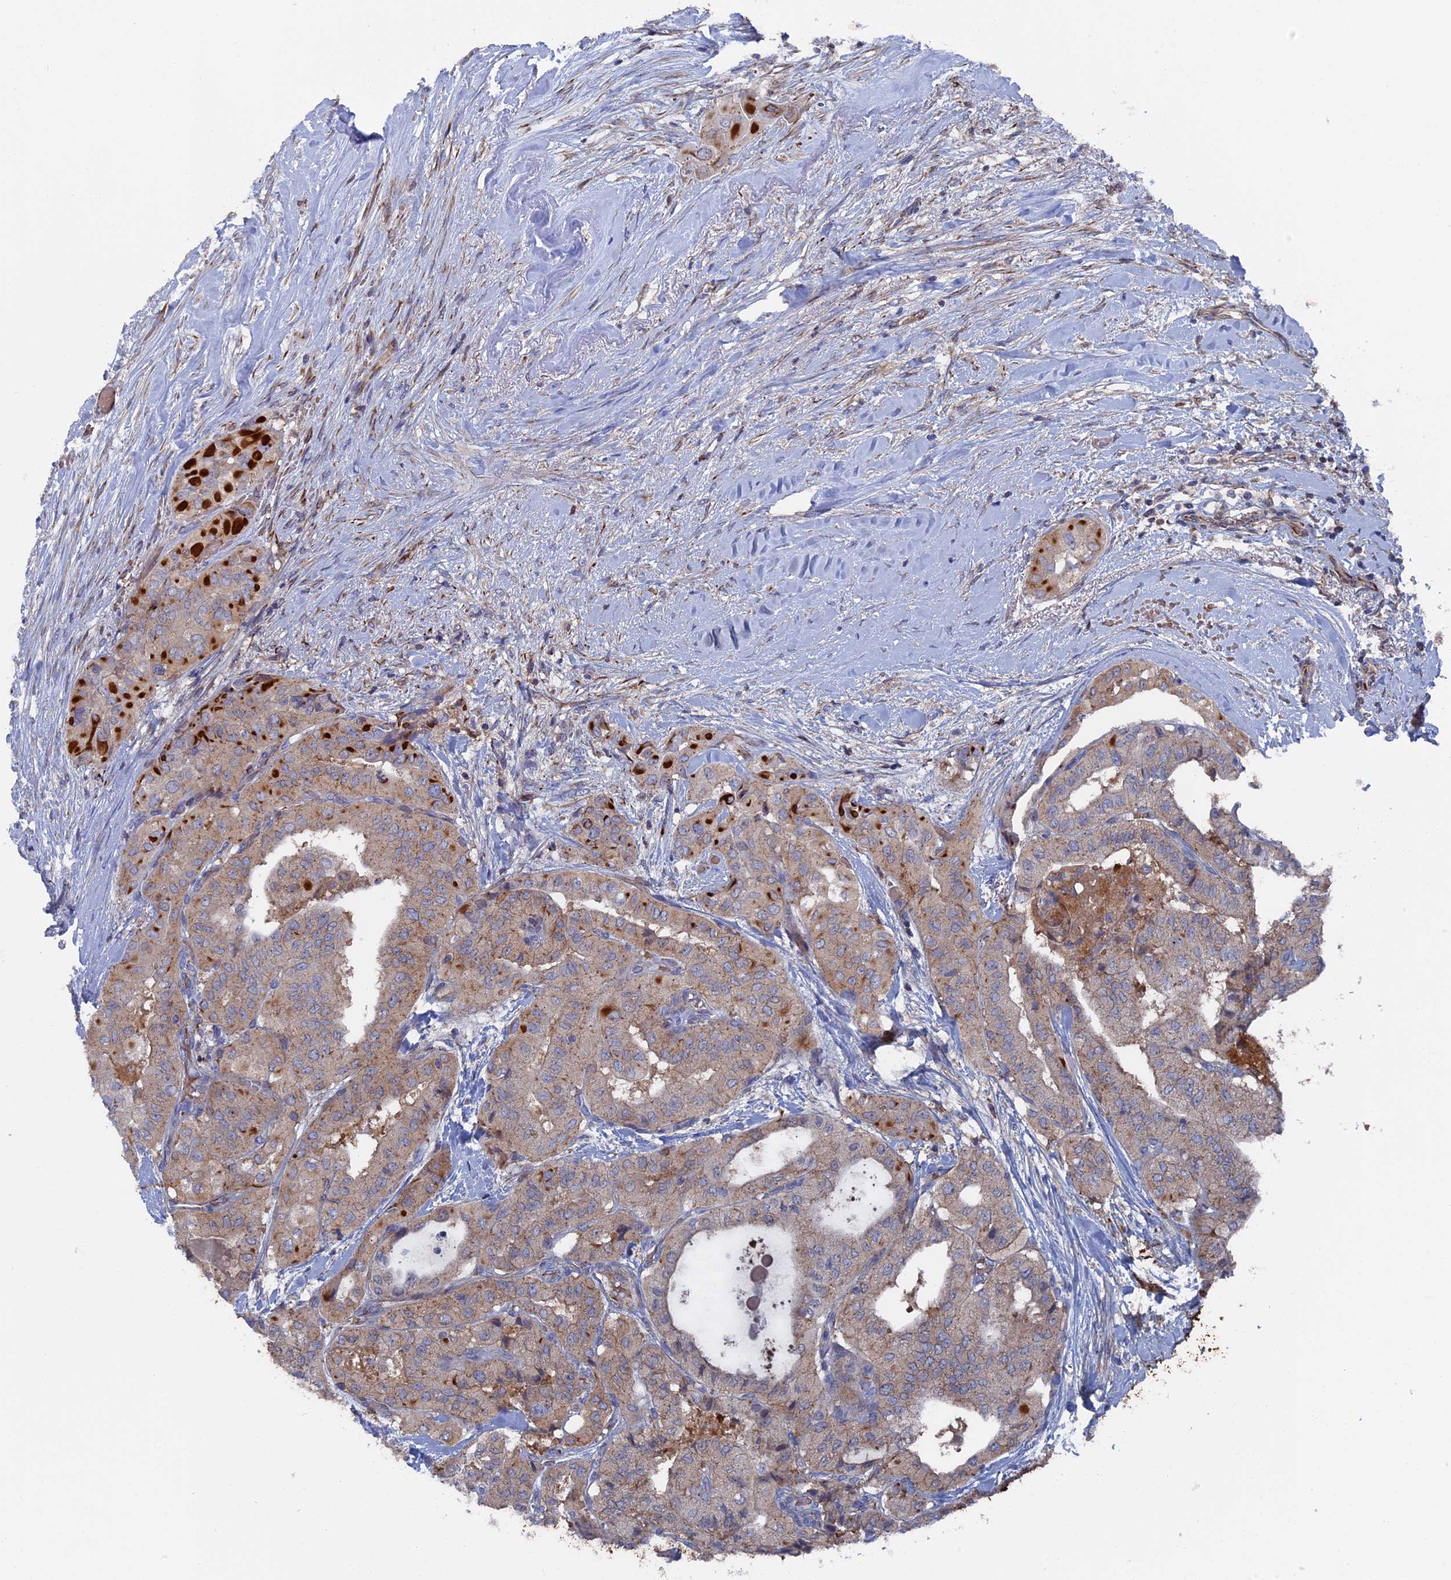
{"staining": {"intensity": "strong", "quantity": "<25%", "location": "cytoplasmic/membranous"}, "tissue": "thyroid cancer", "cell_type": "Tumor cells", "image_type": "cancer", "snomed": [{"axis": "morphology", "description": "Papillary adenocarcinoma, NOS"}, {"axis": "topography", "description": "Thyroid gland"}], "caption": "IHC micrograph of papillary adenocarcinoma (thyroid) stained for a protein (brown), which shows medium levels of strong cytoplasmic/membranous positivity in about <25% of tumor cells.", "gene": "SMG9", "patient": {"sex": "female", "age": 59}}